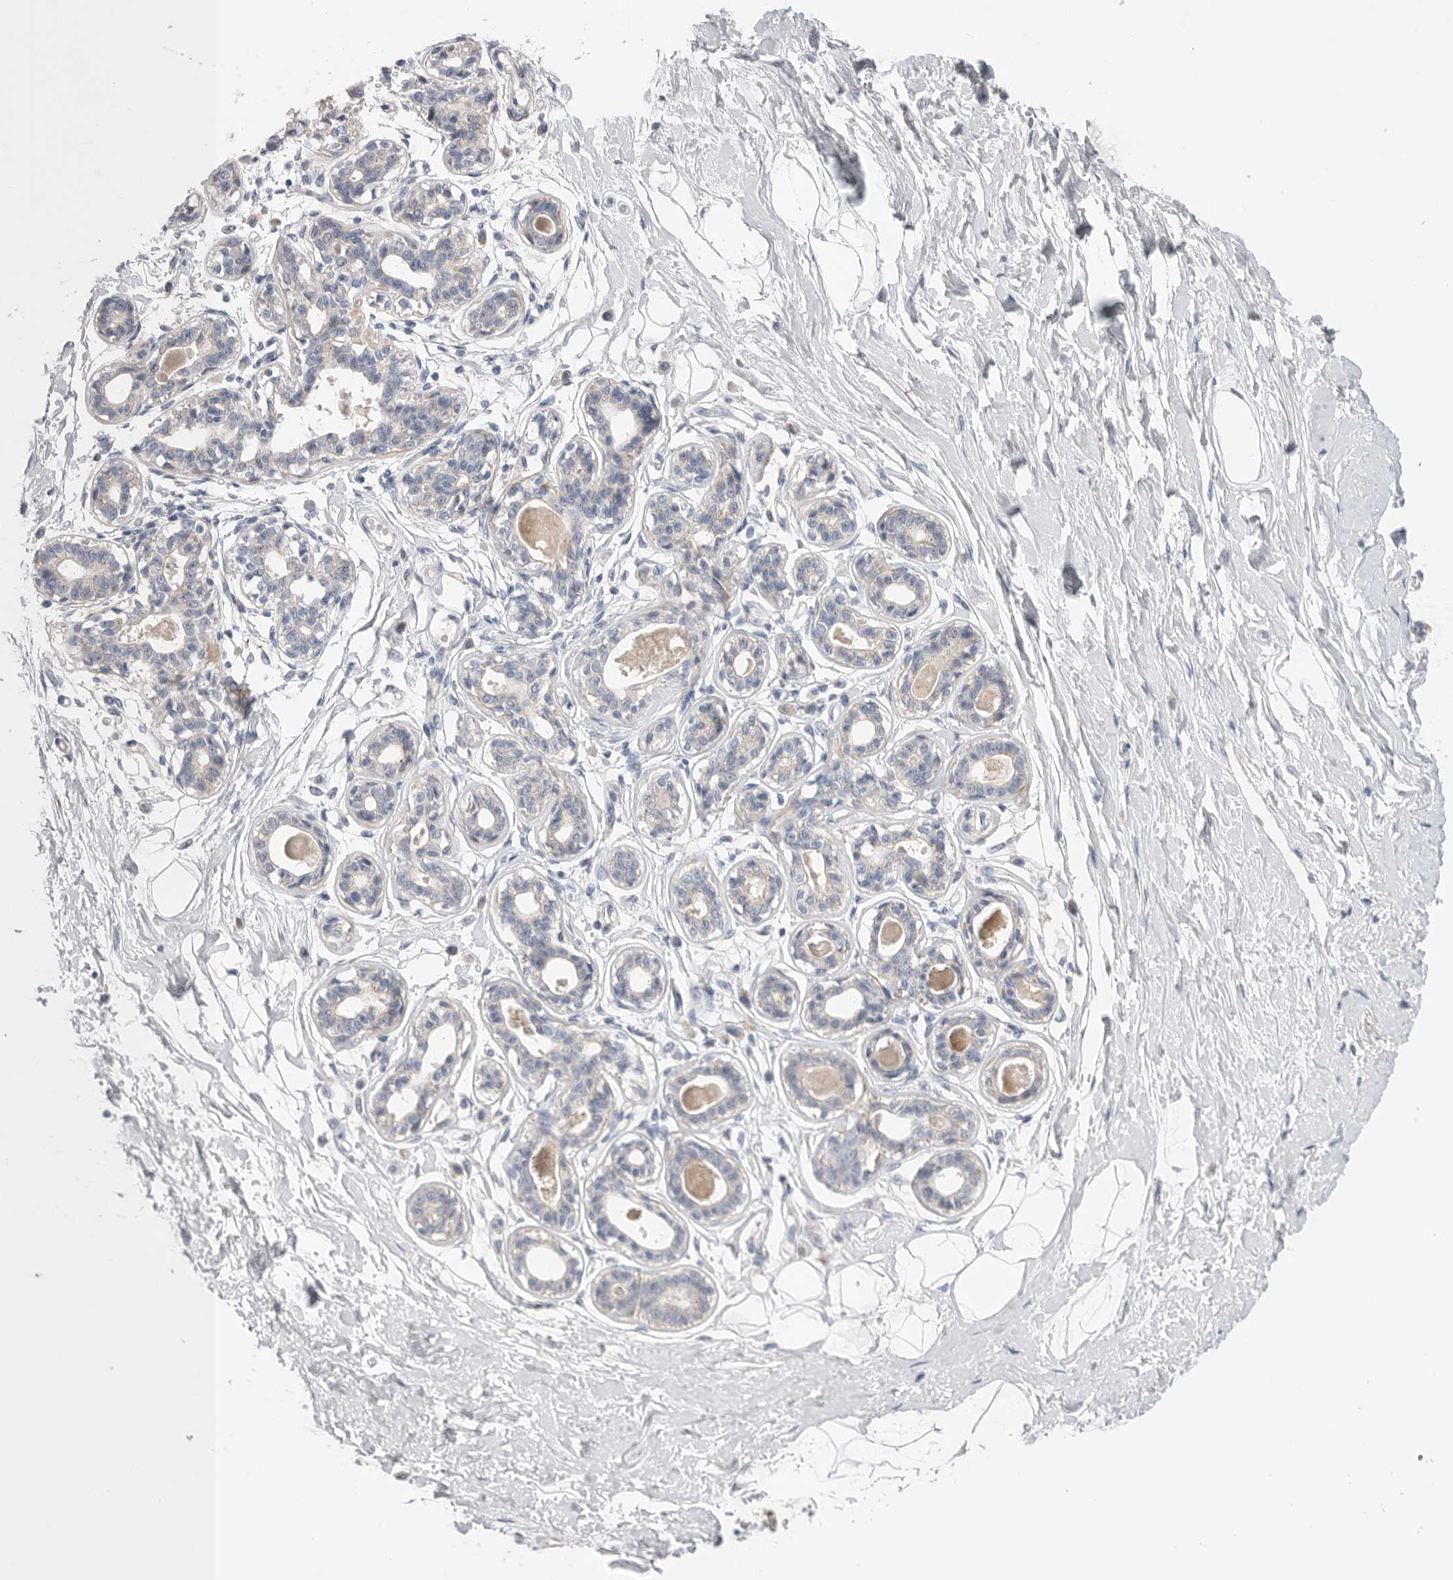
{"staining": {"intensity": "negative", "quantity": "none", "location": "none"}, "tissue": "breast", "cell_type": "Adipocytes", "image_type": "normal", "snomed": [{"axis": "morphology", "description": "Normal tissue, NOS"}, {"axis": "topography", "description": "Breast"}], "caption": "Immunohistochemistry (IHC) image of benign breast: breast stained with DAB displays no significant protein positivity in adipocytes. (Brightfield microscopy of DAB IHC at high magnification).", "gene": "CCDC126", "patient": {"sex": "female", "age": 45}}